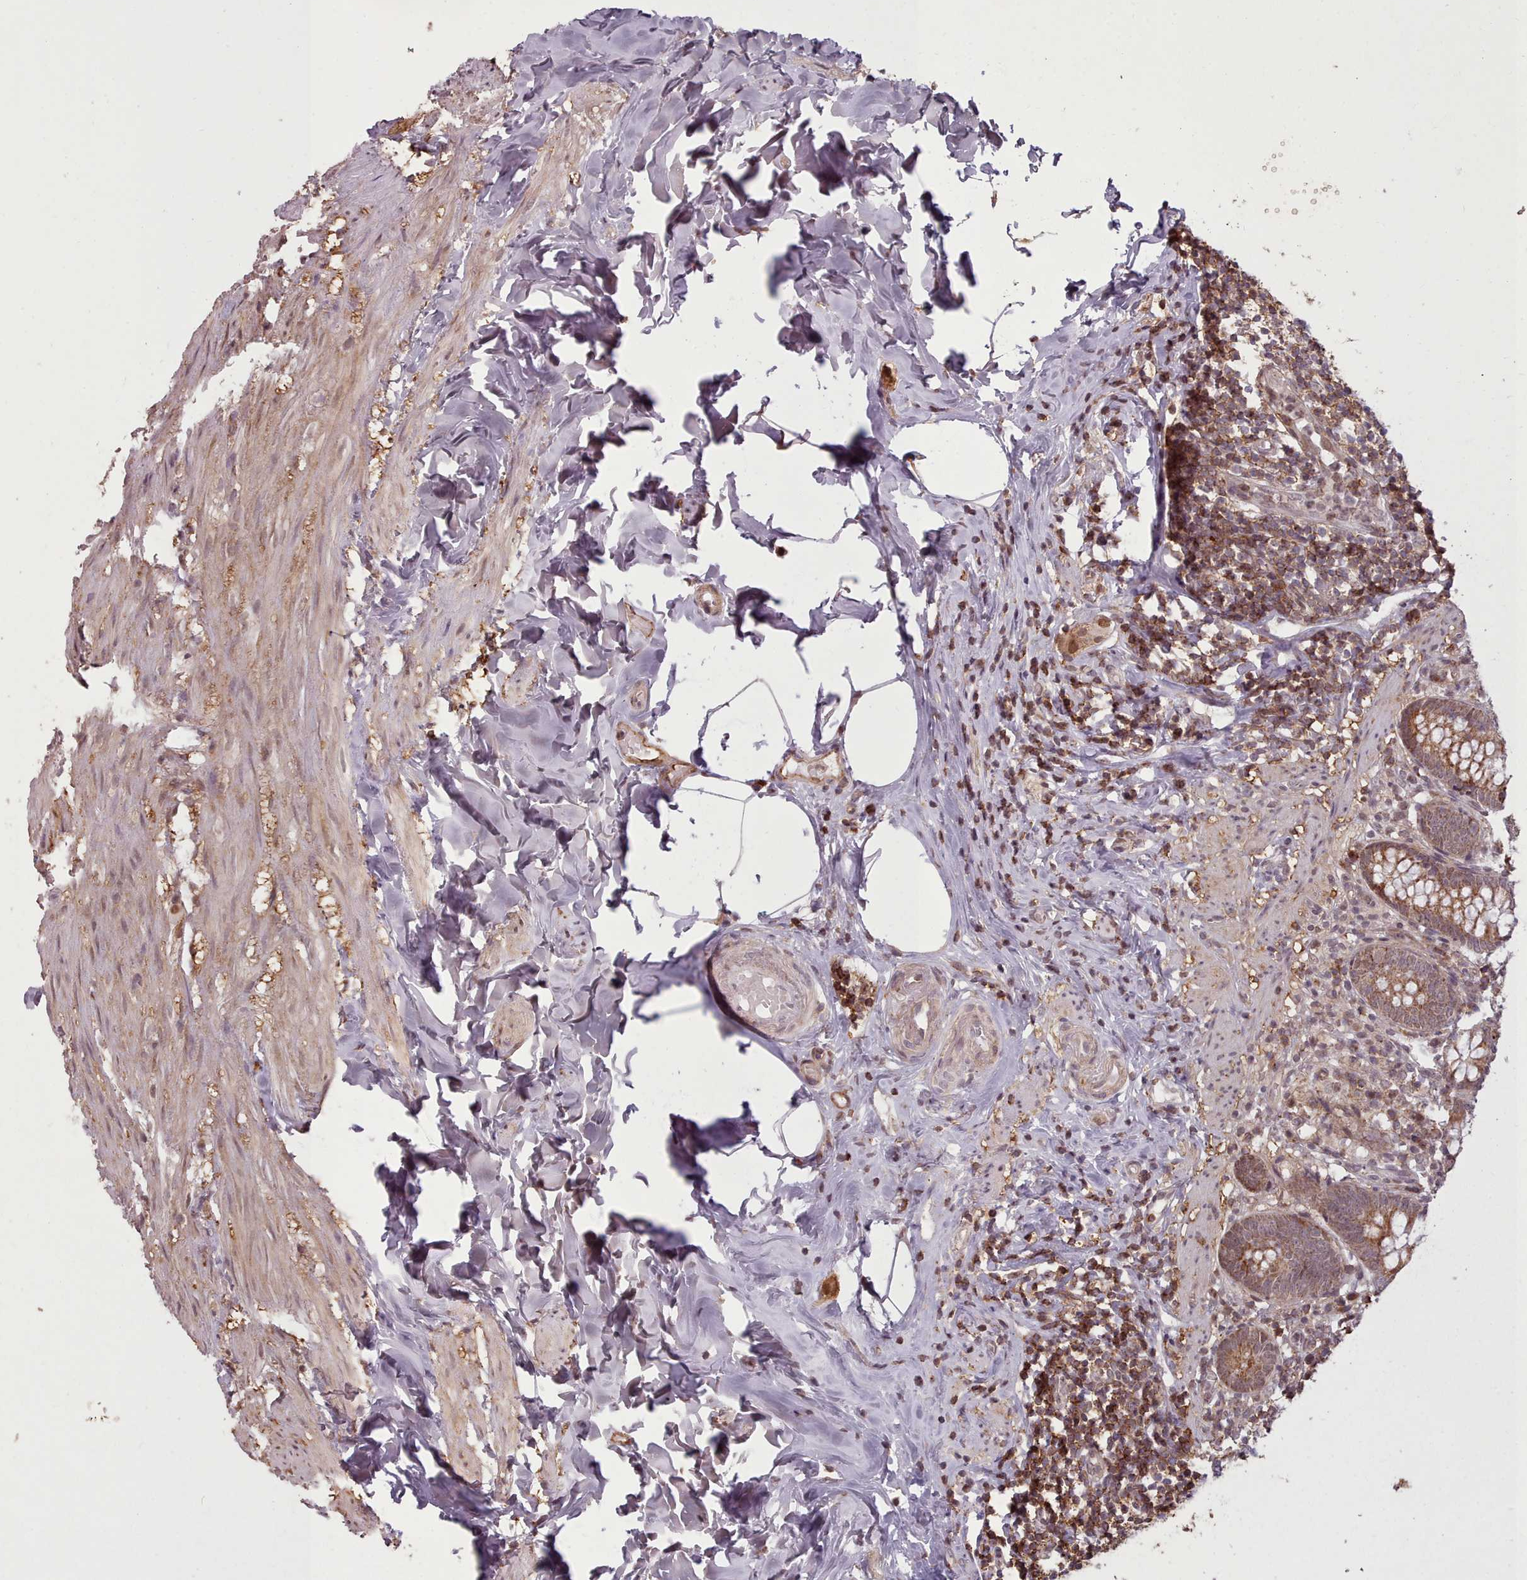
{"staining": {"intensity": "moderate", "quantity": ">75%", "location": "cytoplasmic/membranous"}, "tissue": "appendix", "cell_type": "Glandular cells", "image_type": "normal", "snomed": [{"axis": "morphology", "description": "Normal tissue, NOS"}, {"axis": "topography", "description": "Appendix"}], "caption": "Appendix stained with DAB immunohistochemistry exhibits medium levels of moderate cytoplasmic/membranous expression in approximately >75% of glandular cells.", "gene": "ZMYM4", "patient": {"sex": "male", "age": 55}}